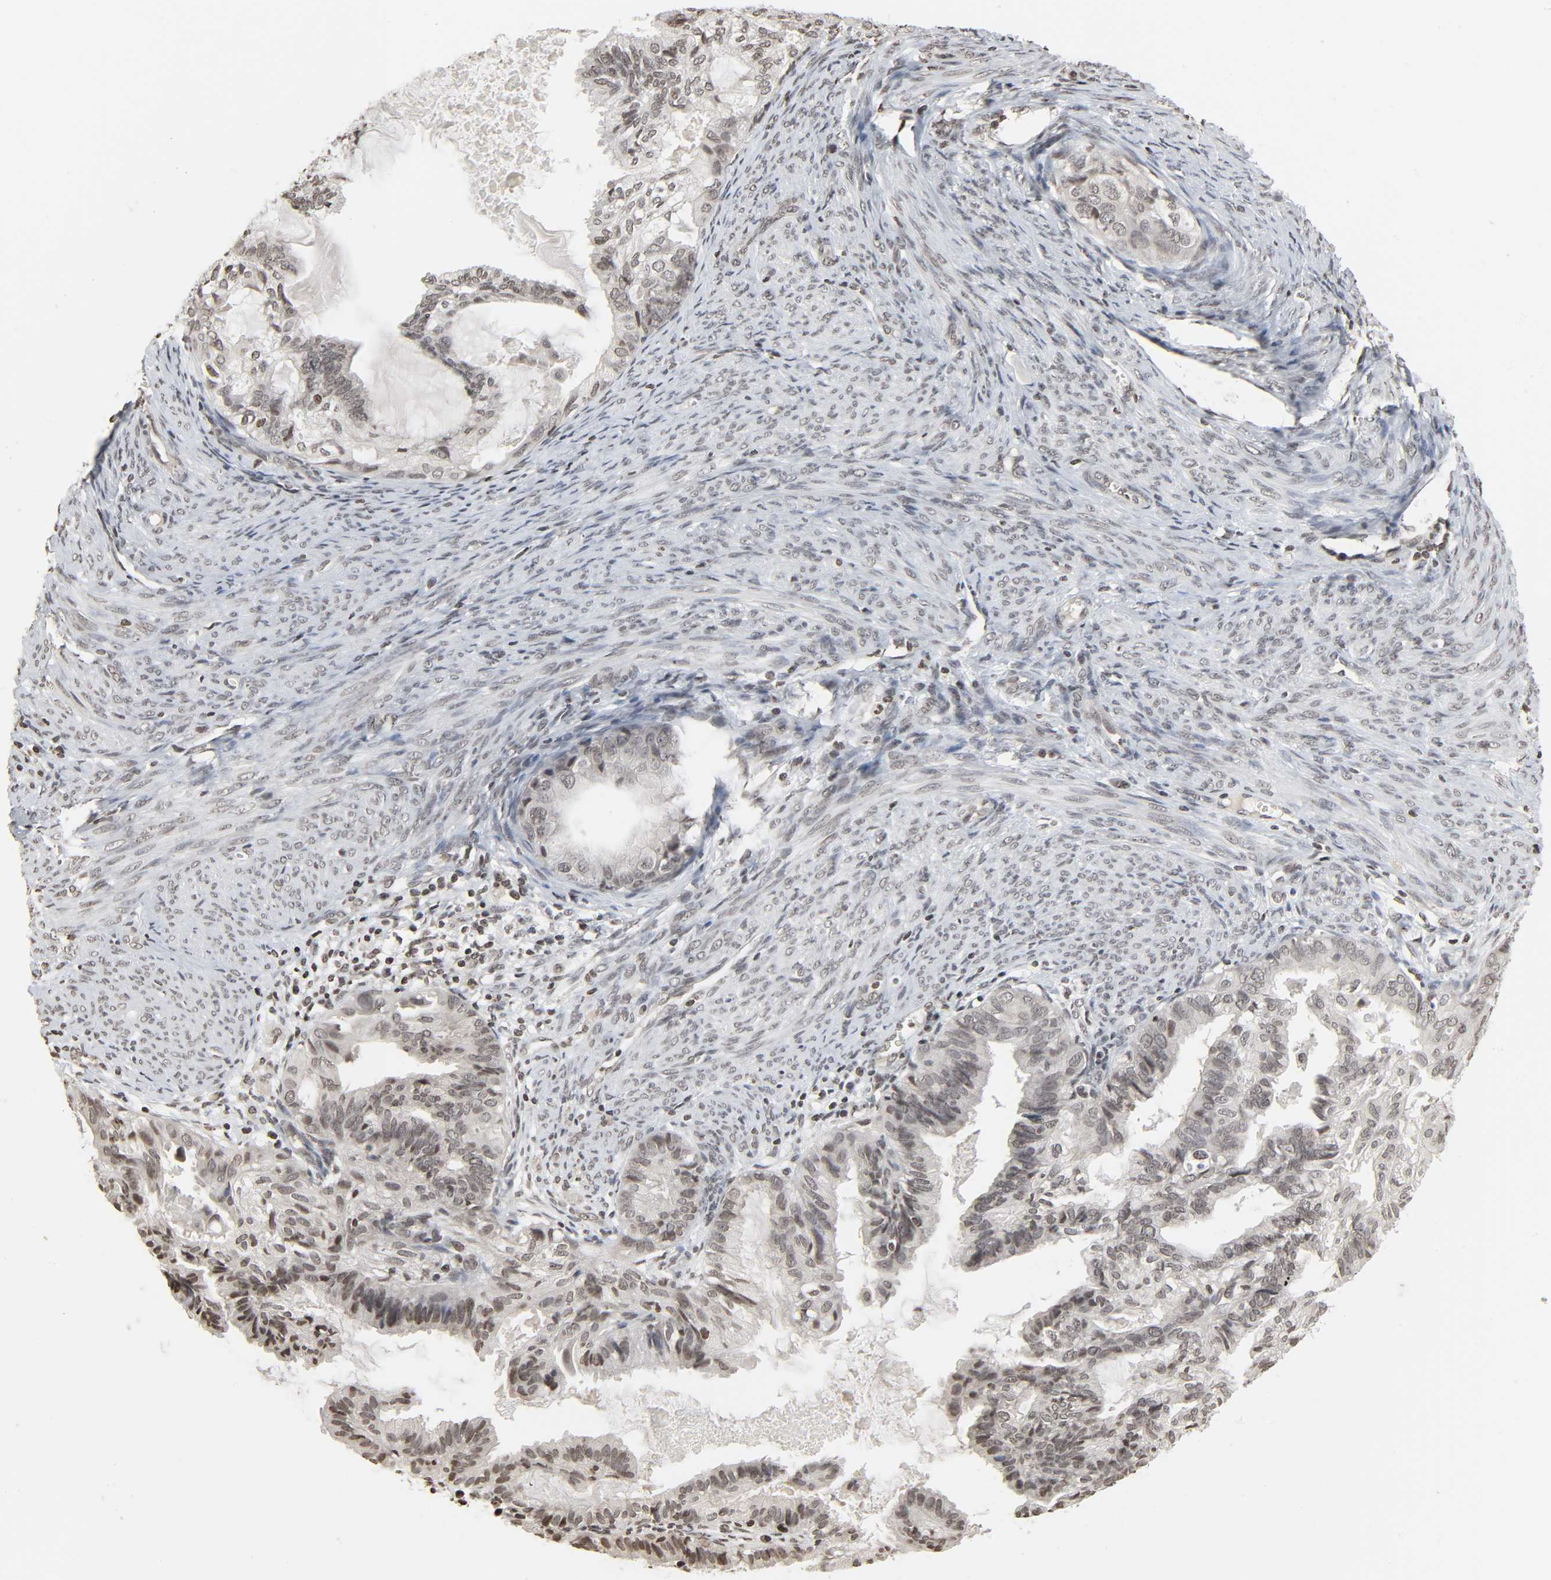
{"staining": {"intensity": "moderate", "quantity": ">75%", "location": "nuclear"}, "tissue": "cervical cancer", "cell_type": "Tumor cells", "image_type": "cancer", "snomed": [{"axis": "morphology", "description": "Normal tissue, NOS"}, {"axis": "morphology", "description": "Adenocarcinoma, NOS"}, {"axis": "topography", "description": "Cervix"}, {"axis": "topography", "description": "Endometrium"}], "caption": "An image of human cervical adenocarcinoma stained for a protein exhibits moderate nuclear brown staining in tumor cells.", "gene": "ELAVL1", "patient": {"sex": "female", "age": 86}}